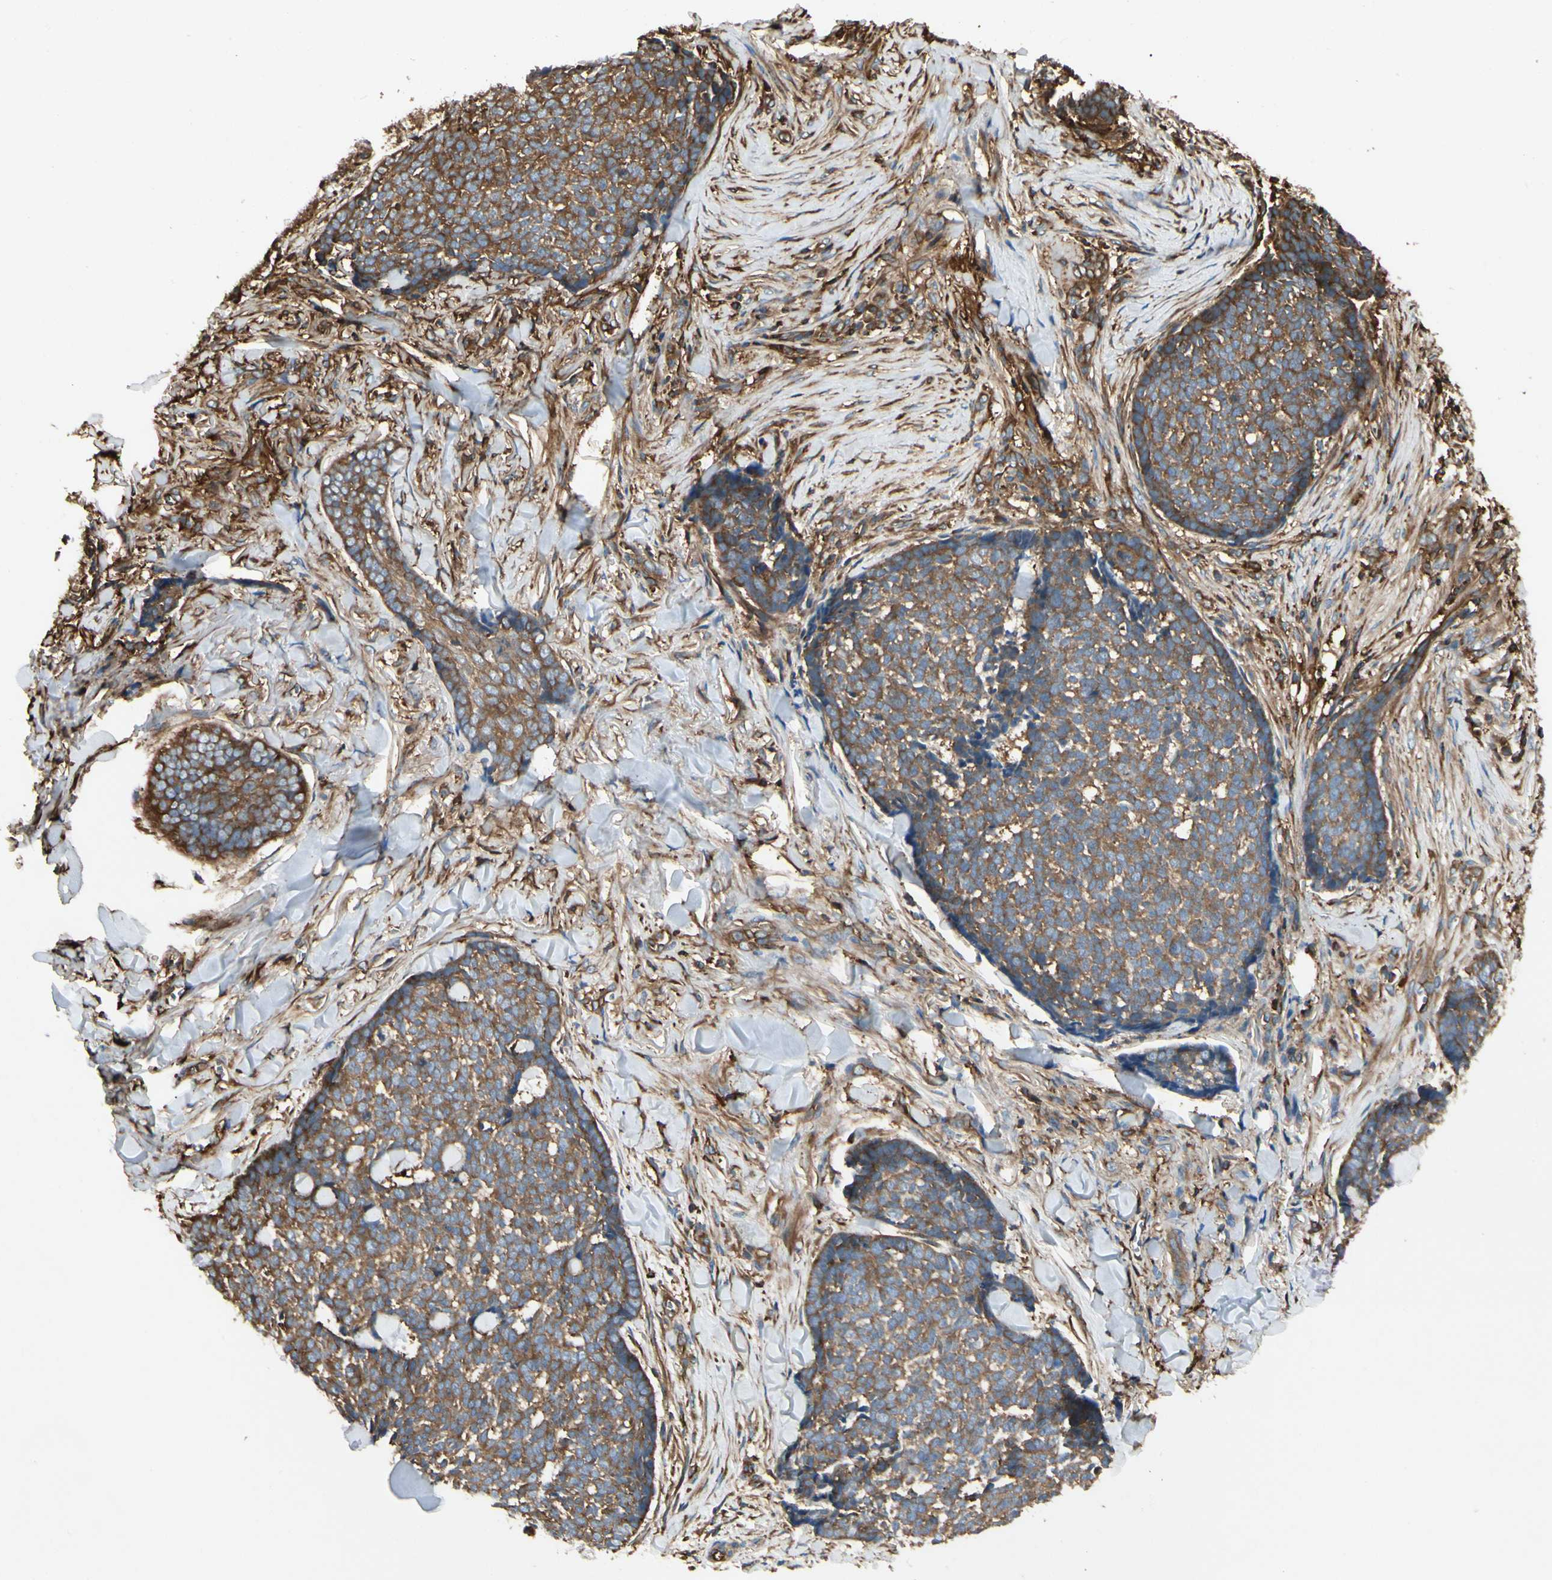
{"staining": {"intensity": "moderate", "quantity": ">75%", "location": "cytoplasmic/membranous"}, "tissue": "skin cancer", "cell_type": "Tumor cells", "image_type": "cancer", "snomed": [{"axis": "morphology", "description": "Basal cell carcinoma"}, {"axis": "topography", "description": "Skin"}], "caption": "Immunohistochemical staining of human skin cancer demonstrates moderate cytoplasmic/membranous protein positivity in about >75% of tumor cells. Using DAB (brown) and hematoxylin (blue) stains, captured at high magnification using brightfield microscopy.", "gene": "ARPC2", "patient": {"sex": "male", "age": 84}}